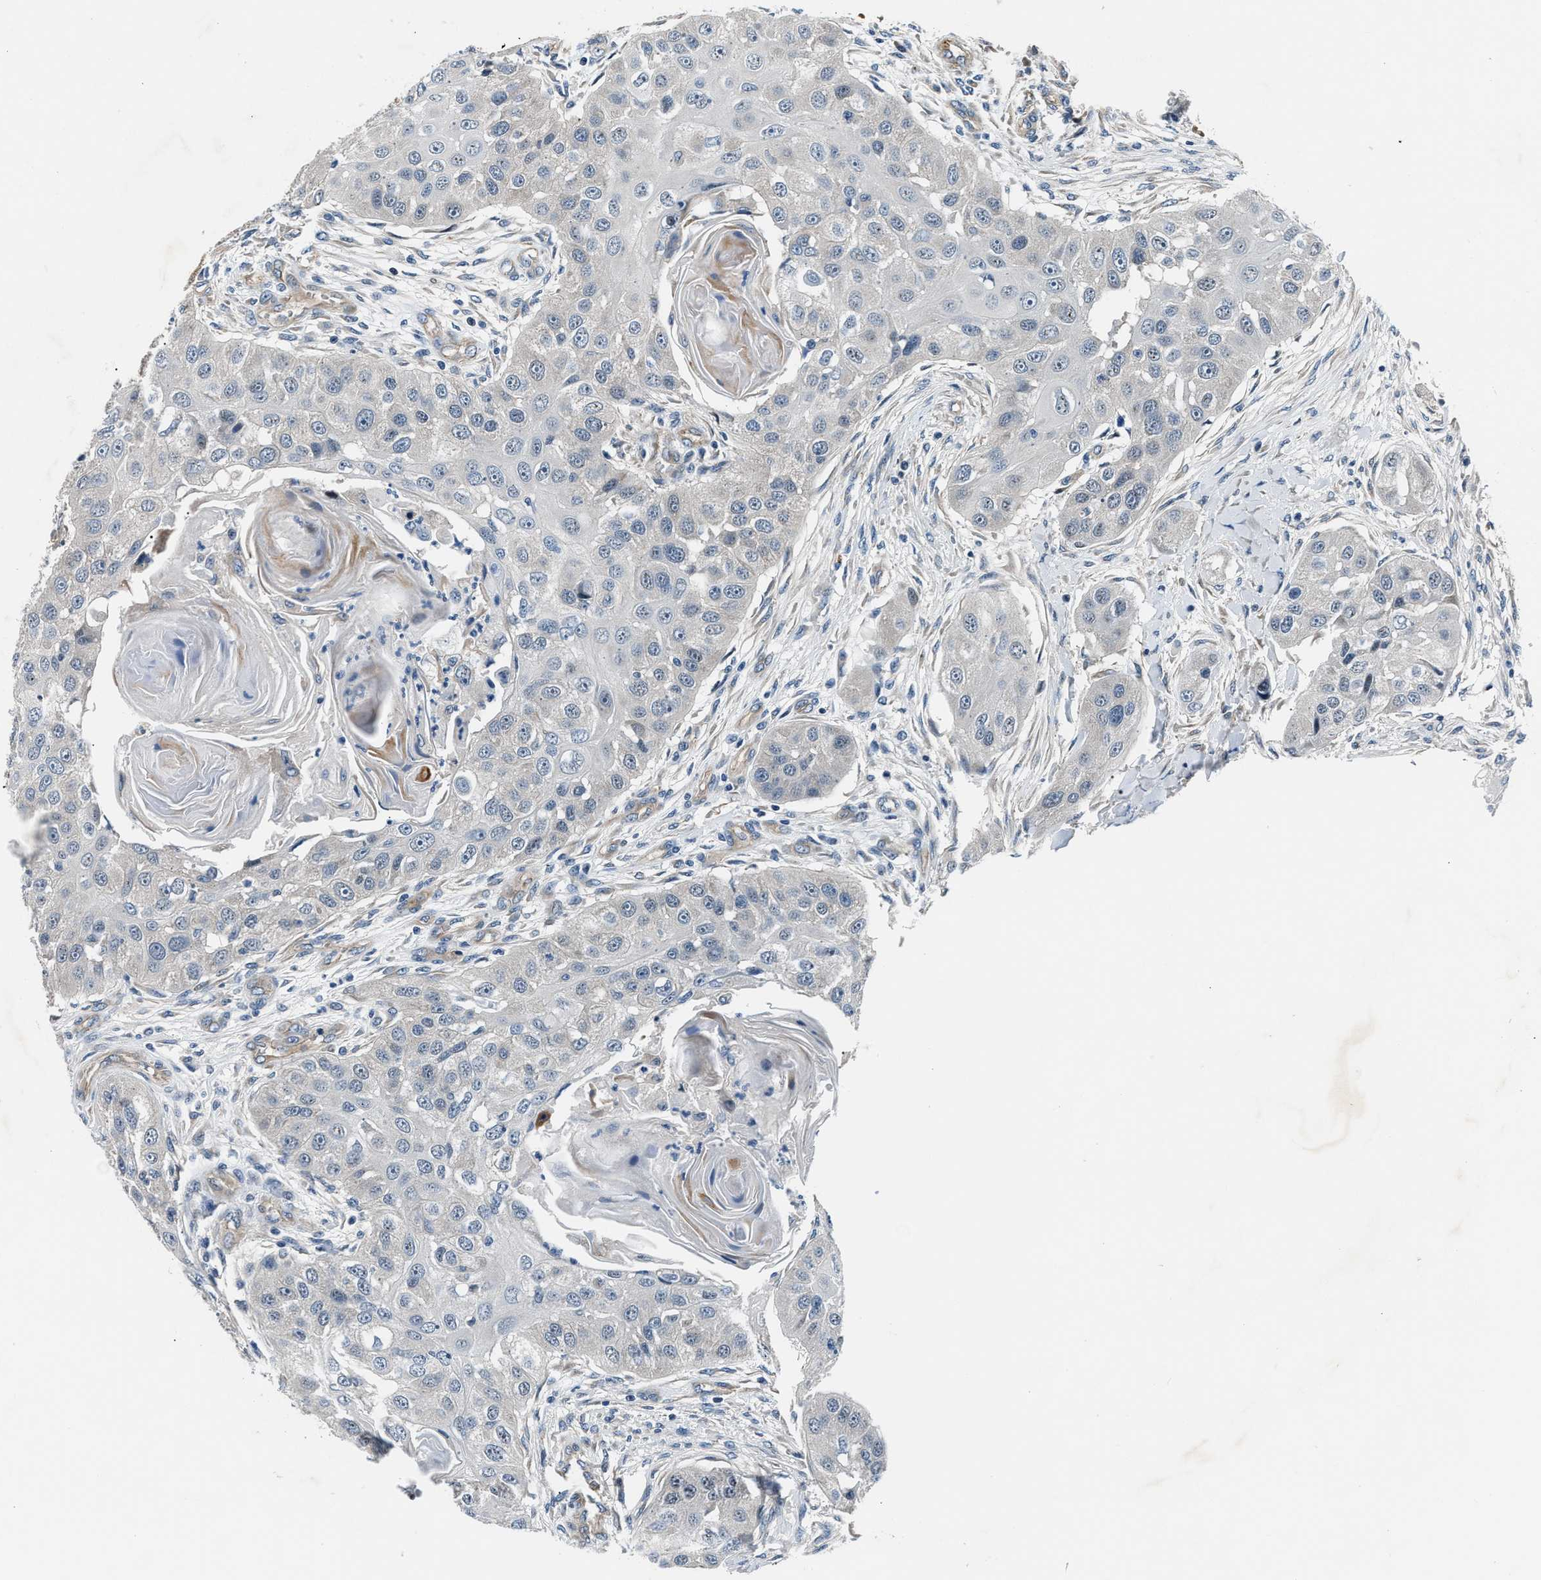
{"staining": {"intensity": "negative", "quantity": "none", "location": "none"}, "tissue": "head and neck cancer", "cell_type": "Tumor cells", "image_type": "cancer", "snomed": [{"axis": "morphology", "description": "Normal tissue, NOS"}, {"axis": "morphology", "description": "Squamous cell carcinoma, NOS"}, {"axis": "topography", "description": "Skeletal muscle"}, {"axis": "topography", "description": "Head-Neck"}], "caption": "Image shows no protein staining in tumor cells of head and neck squamous cell carcinoma tissue.", "gene": "MPDZ", "patient": {"sex": "male", "age": 51}}